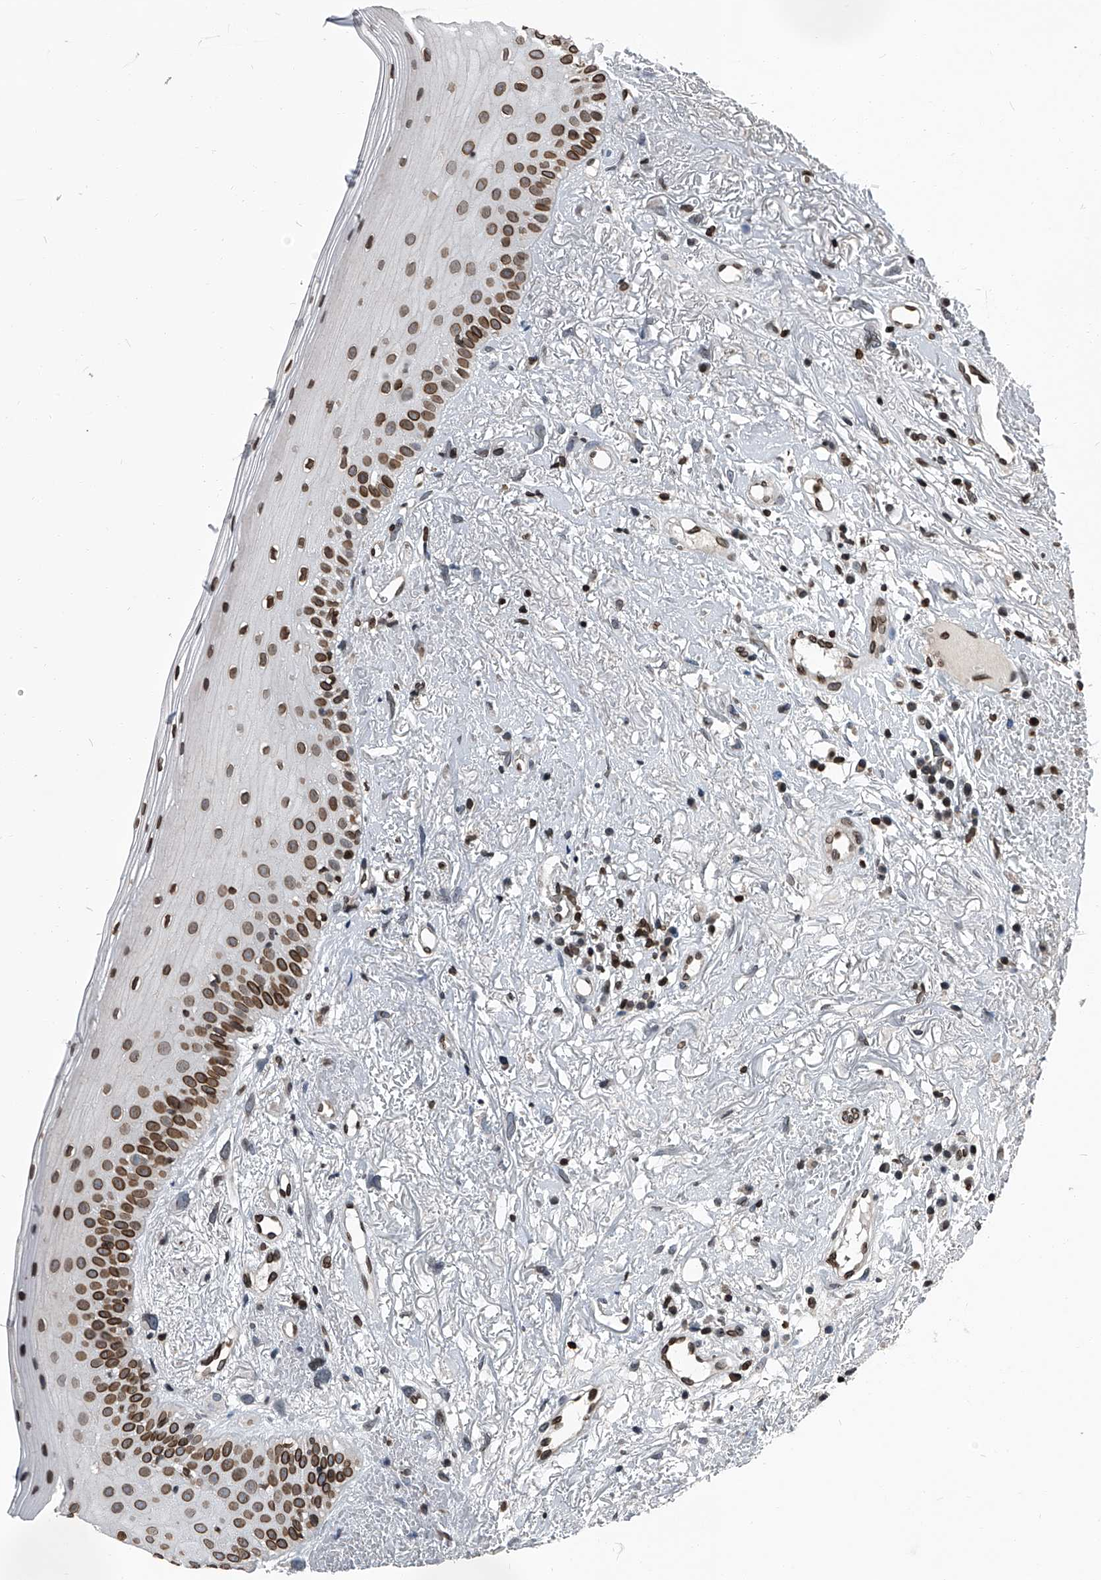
{"staining": {"intensity": "strong", "quantity": "25%-75%", "location": "cytoplasmic/membranous,nuclear"}, "tissue": "oral mucosa", "cell_type": "Squamous epithelial cells", "image_type": "normal", "snomed": [{"axis": "morphology", "description": "Normal tissue, NOS"}, {"axis": "topography", "description": "Oral tissue"}], "caption": "A high amount of strong cytoplasmic/membranous,nuclear expression is appreciated in approximately 25%-75% of squamous epithelial cells in normal oral mucosa. Immunohistochemistry stains the protein of interest in brown and the nuclei are stained blue.", "gene": "PHF20", "patient": {"sex": "female", "age": 63}}